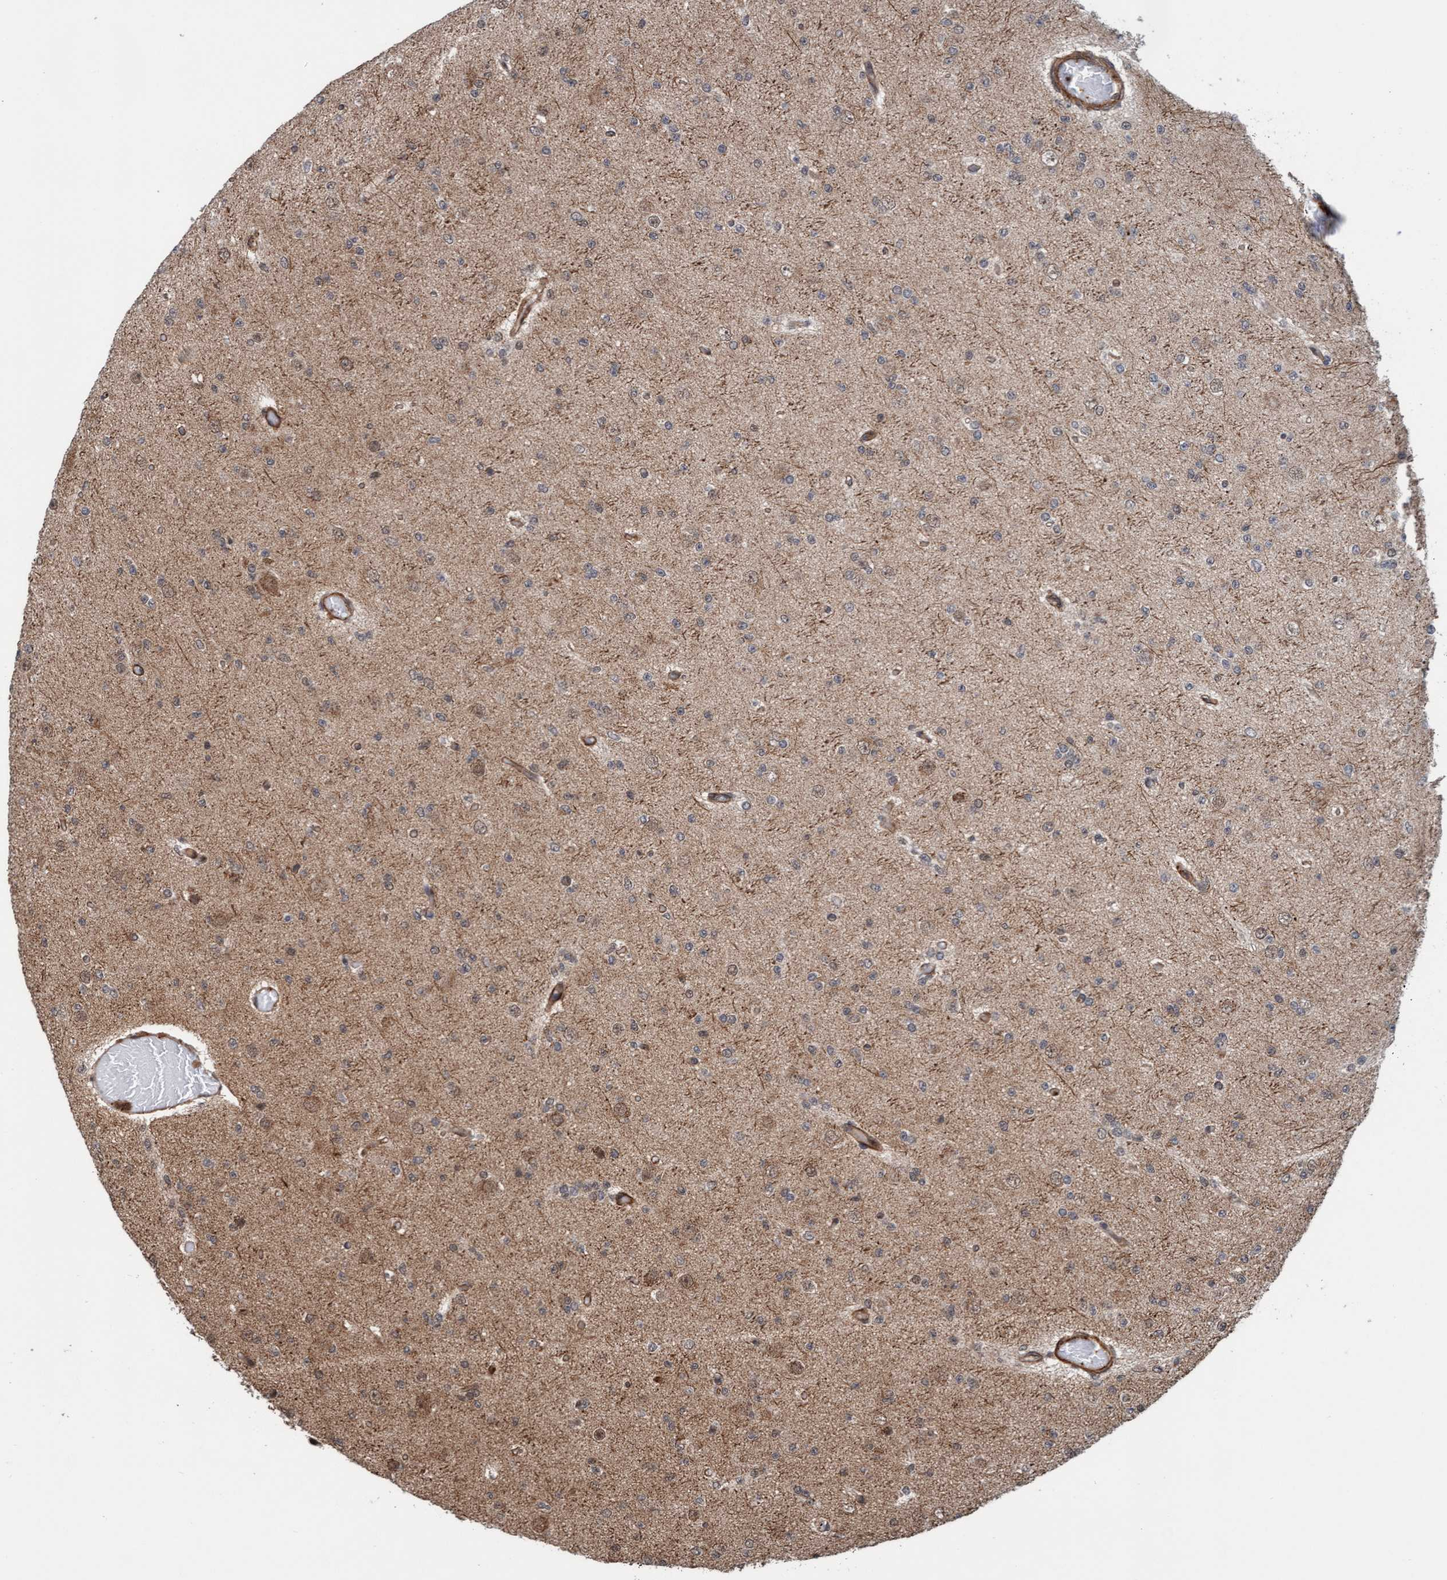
{"staining": {"intensity": "weak", "quantity": "<25%", "location": "cytoplasmic/membranous"}, "tissue": "glioma", "cell_type": "Tumor cells", "image_type": "cancer", "snomed": [{"axis": "morphology", "description": "Glioma, malignant, Low grade"}, {"axis": "topography", "description": "Brain"}], "caption": "The immunohistochemistry (IHC) photomicrograph has no significant positivity in tumor cells of glioma tissue.", "gene": "STXBP4", "patient": {"sex": "female", "age": 22}}